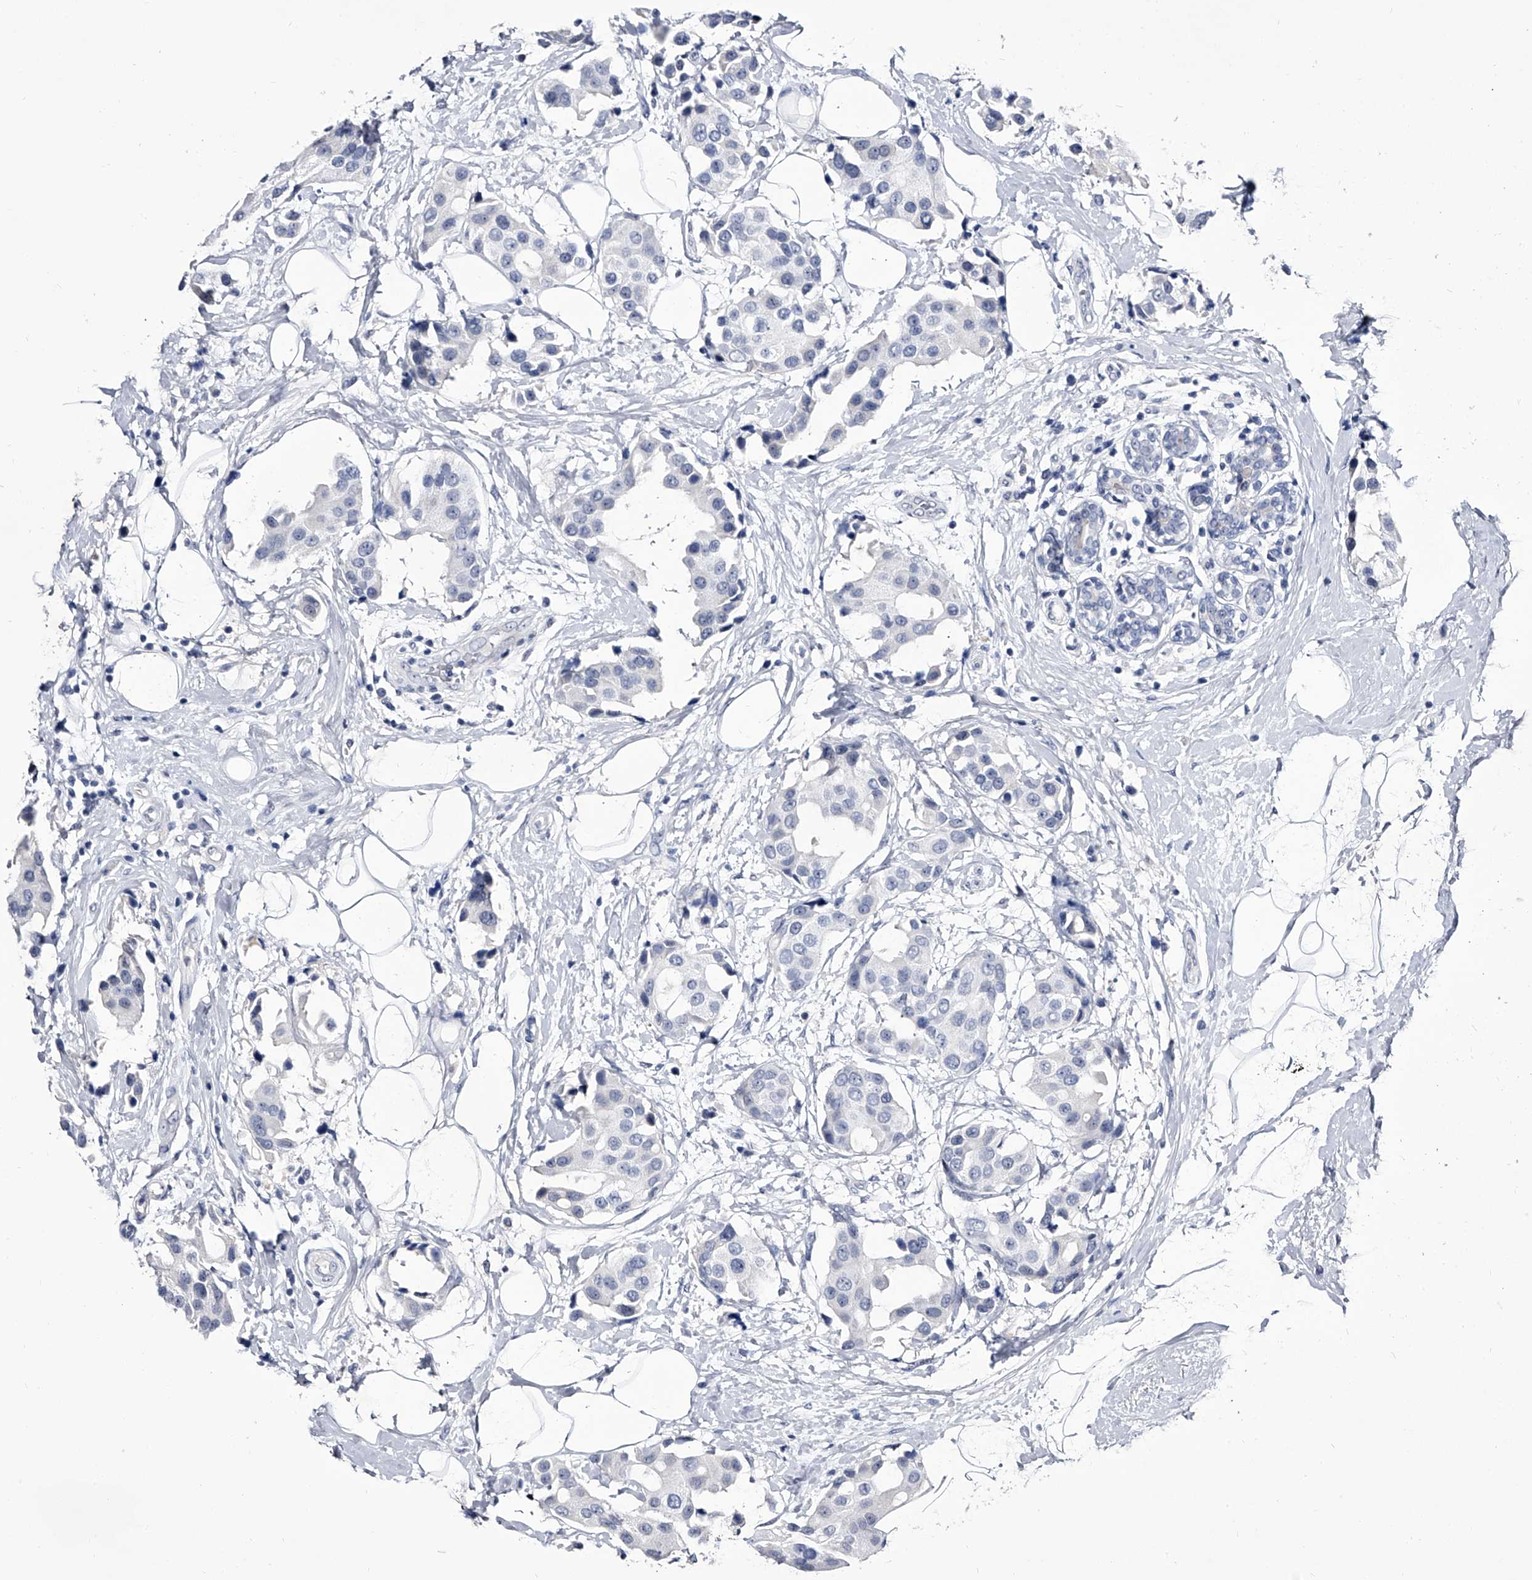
{"staining": {"intensity": "negative", "quantity": "none", "location": "none"}, "tissue": "breast cancer", "cell_type": "Tumor cells", "image_type": "cancer", "snomed": [{"axis": "morphology", "description": "Normal tissue, NOS"}, {"axis": "morphology", "description": "Duct carcinoma"}, {"axis": "topography", "description": "Breast"}], "caption": "The image reveals no significant staining in tumor cells of breast cancer (invasive ductal carcinoma).", "gene": "CRISP2", "patient": {"sex": "female", "age": 39}}